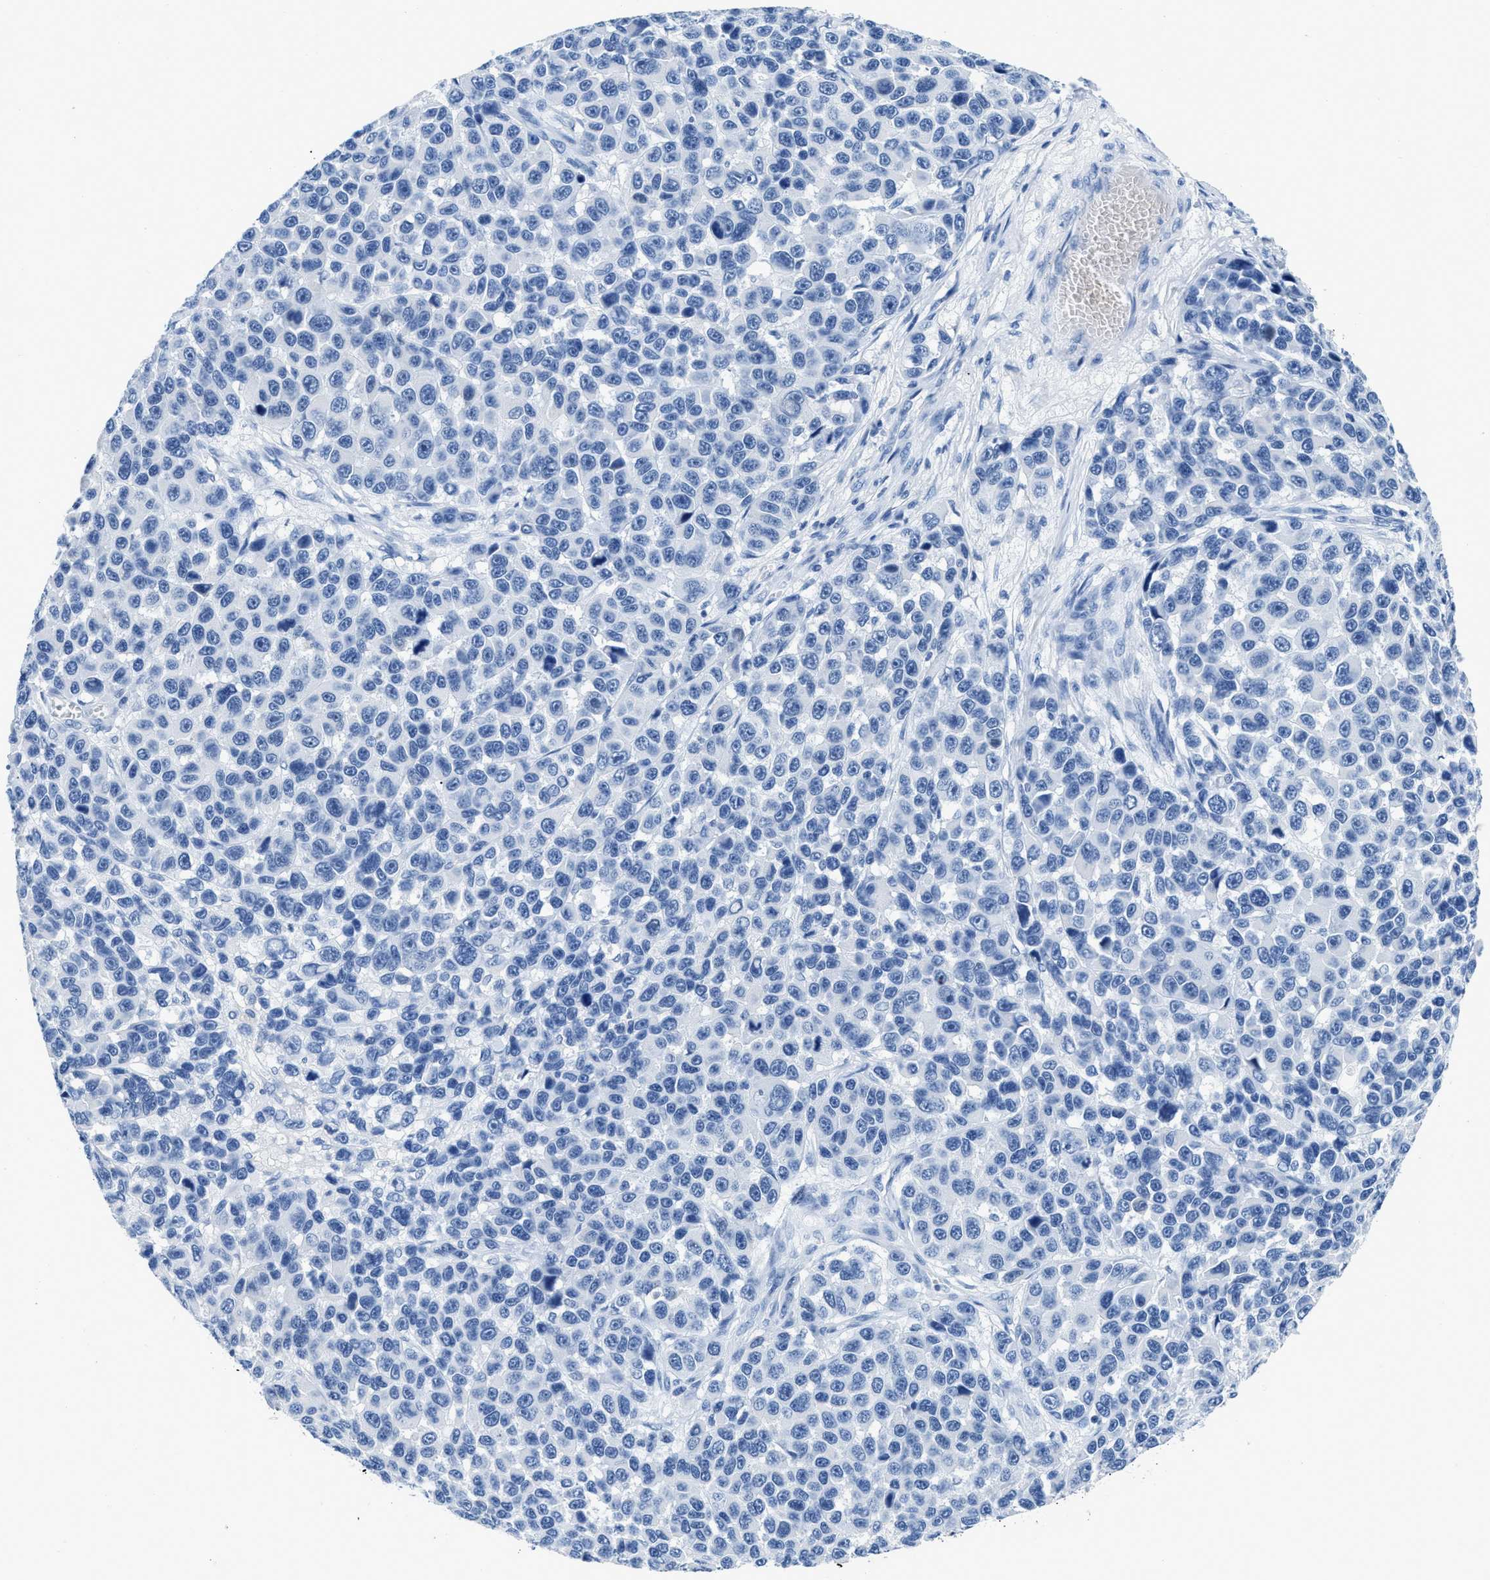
{"staining": {"intensity": "negative", "quantity": "none", "location": "none"}, "tissue": "melanoma", "cell_type": "Tumor cells", "image_type": "cancer", "snomed": [{"axis": "morphology", "description": "Malignant melanoma, NOS"}, {"axis": "topography", "description": "Skin"}], "caption": "Human malignant melanoma stained for a protein using IHC reveals no staining in tumor cells.", "gene": "NFATC2", "patient": {"sex": "male", "age": 53}}